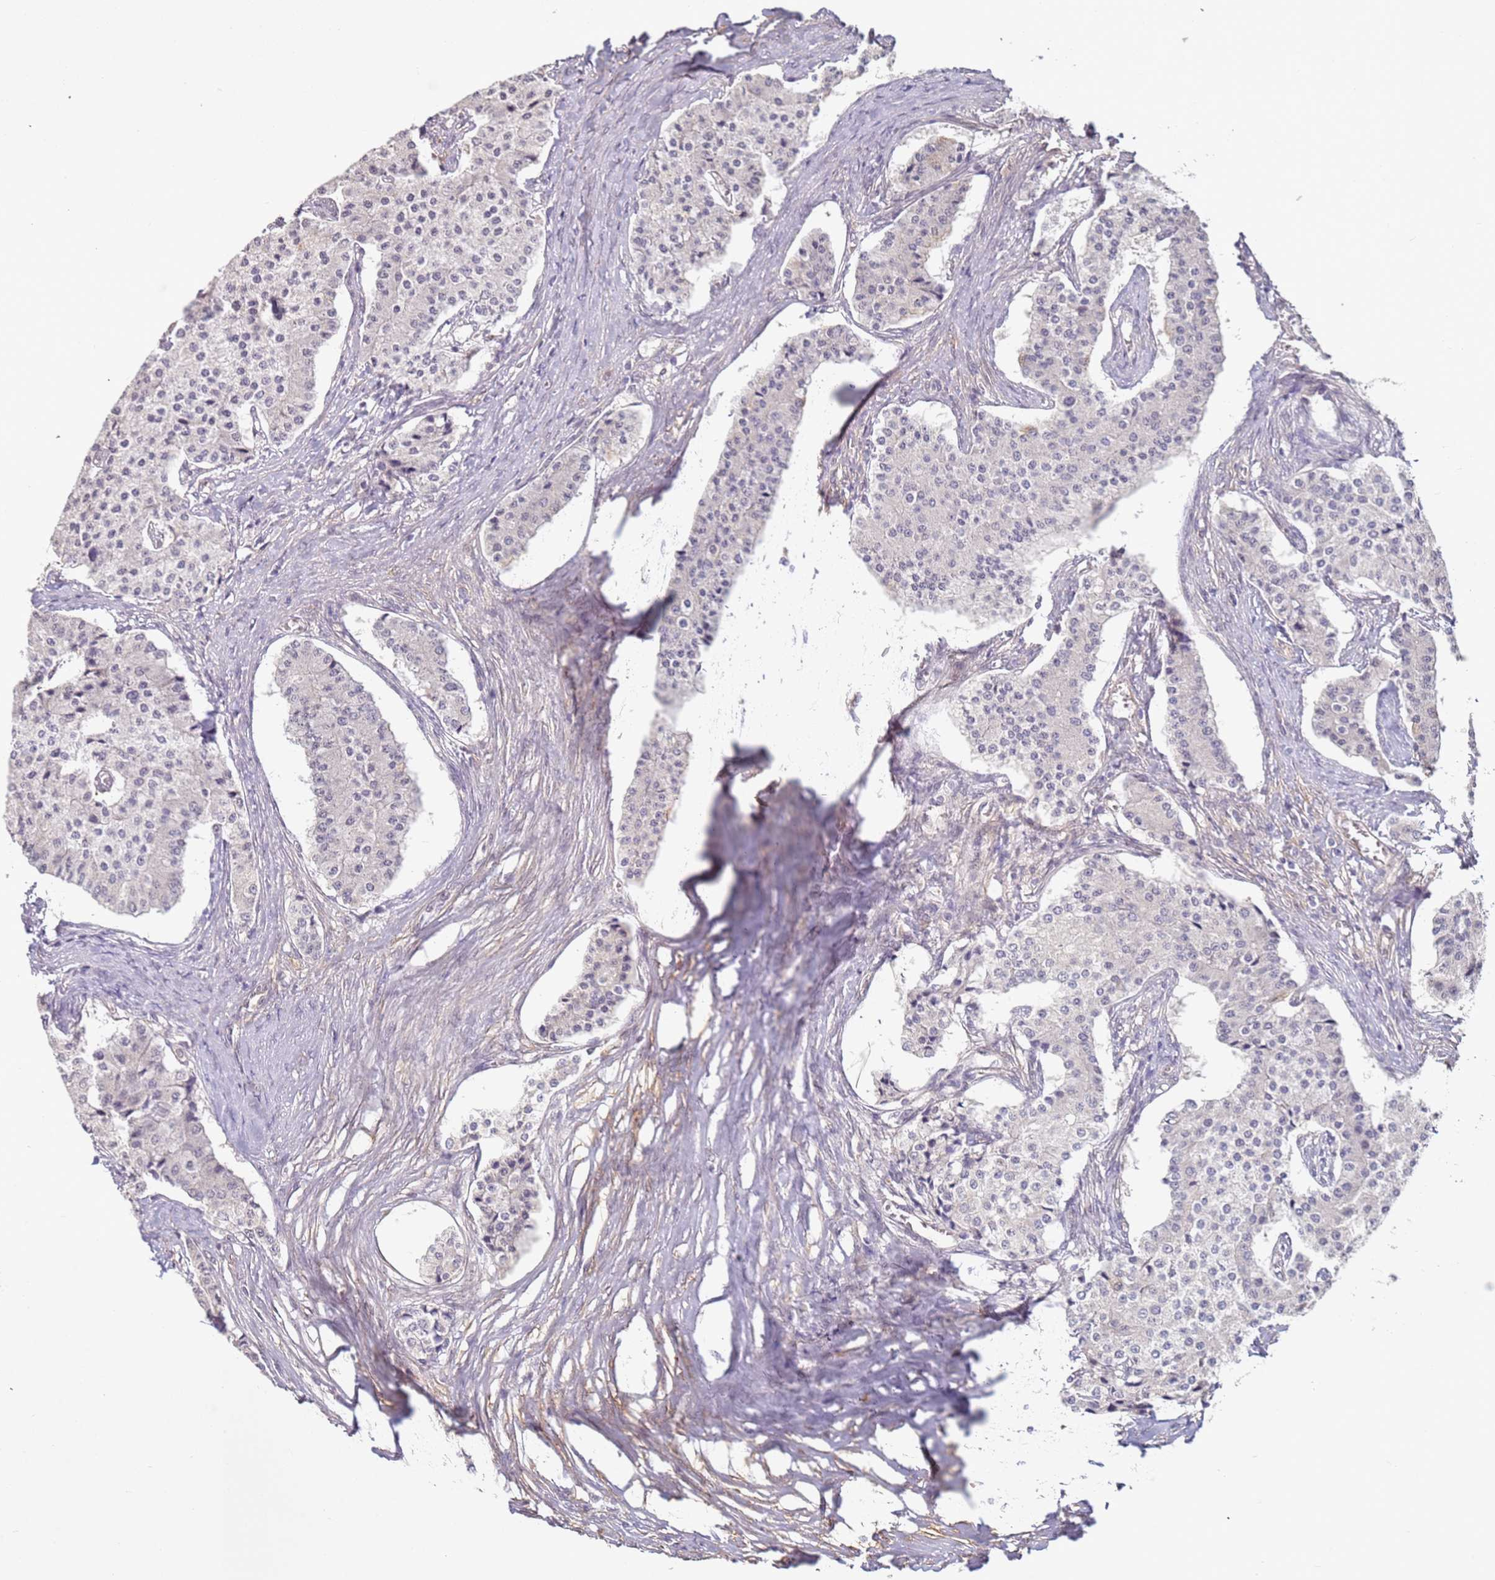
{"staining": {"intensity": "negative", "quantity": "none", "location": "none"}, "tissue": "carcinoid", "cell_type": "Tumor cells", "image_type": "cancer", "snomed": [{"axis": "morphology", "description": "Carcinoid, malignant, NOS"}, {"axis": "topography", "description": "Colon"}], "caption": "A high-resolution image shows immunohistochemistry (IHC) staining of carcinoid, which displays no significant staining in tumor cells.", "gene": "WDR93", "patient": {"sex": "female", "age": 52}}